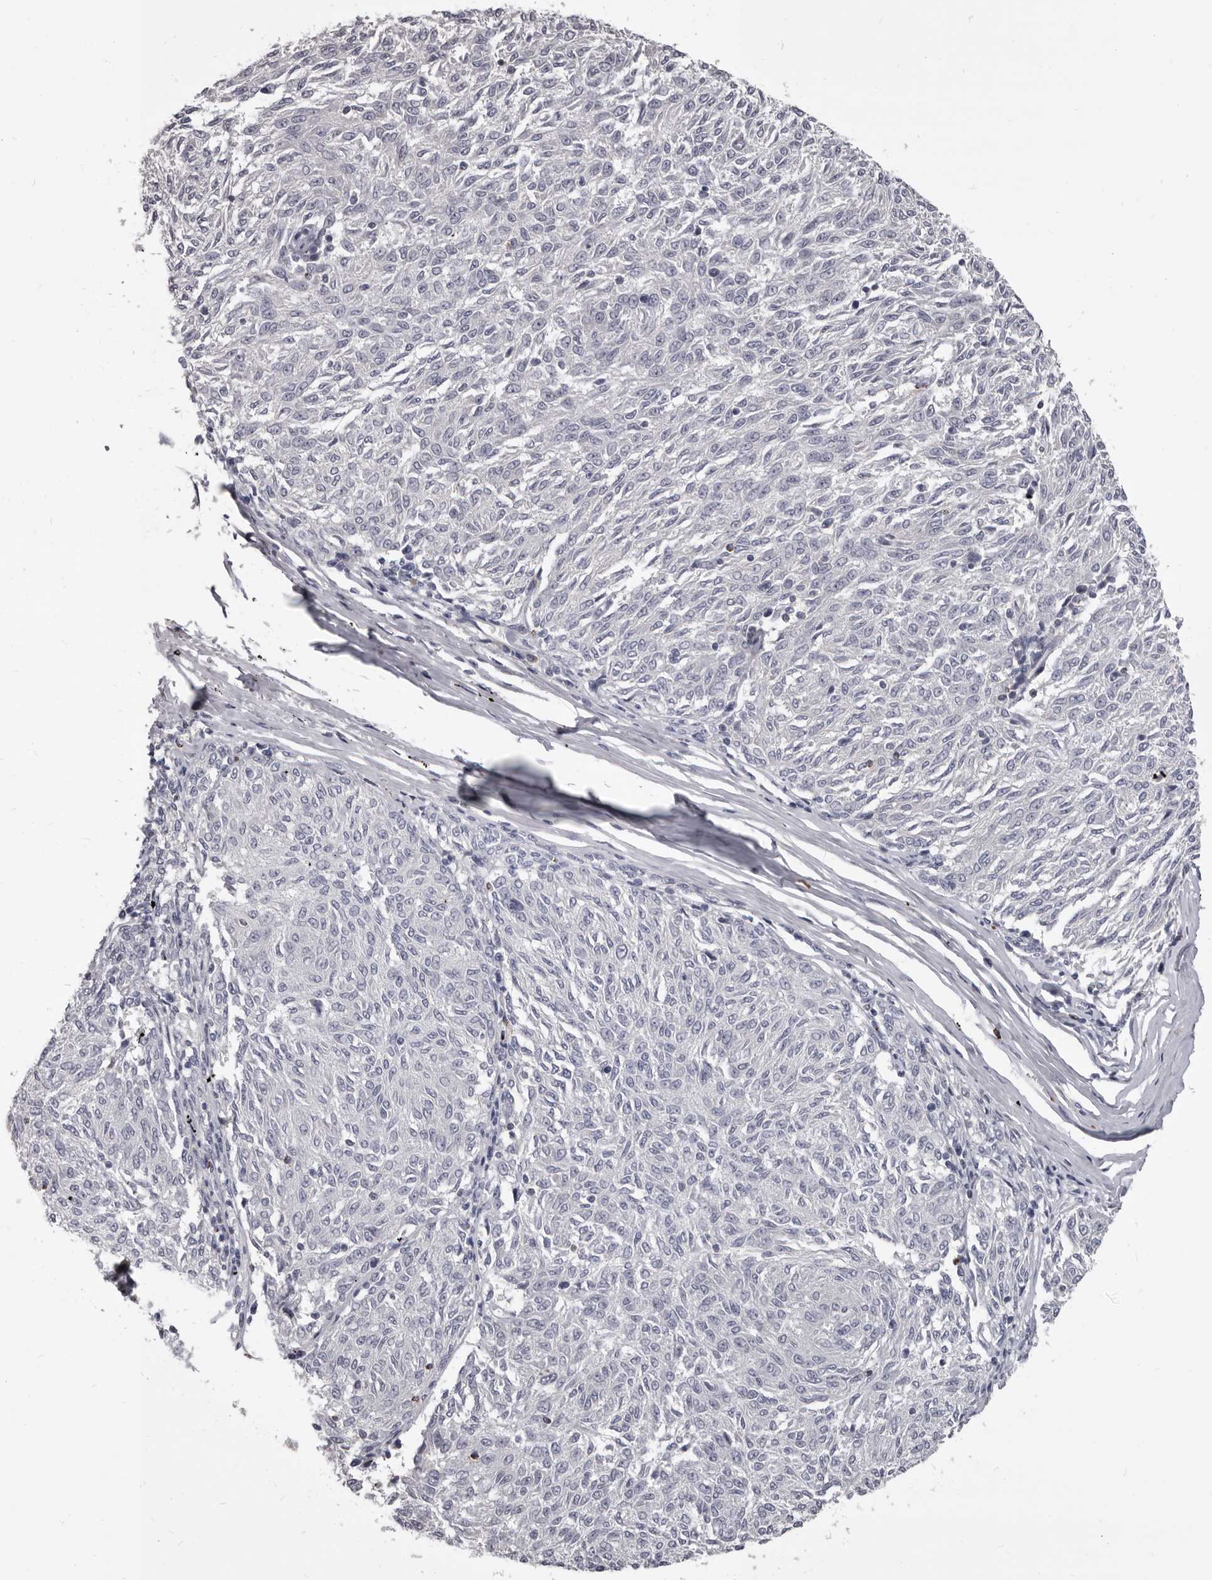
{"staining": {"intensity": "negative", "quantity": "none", "location": "none"}, "tissue": "melanoma", "cell_type": "Tumor cells", "image_type": "cancer", "snomed": [{"axis": "morphology", "description": "Malignant melanoma, NOS"}, {"axis": "topography", "description": "Skin"}], "caption": "This is an immunohistochemistry (IHC) histopathology image of melanoma. There is no staining in tumor cells.", "gene": "GZMH", "patient": {"sex": "female", "age": 72}}